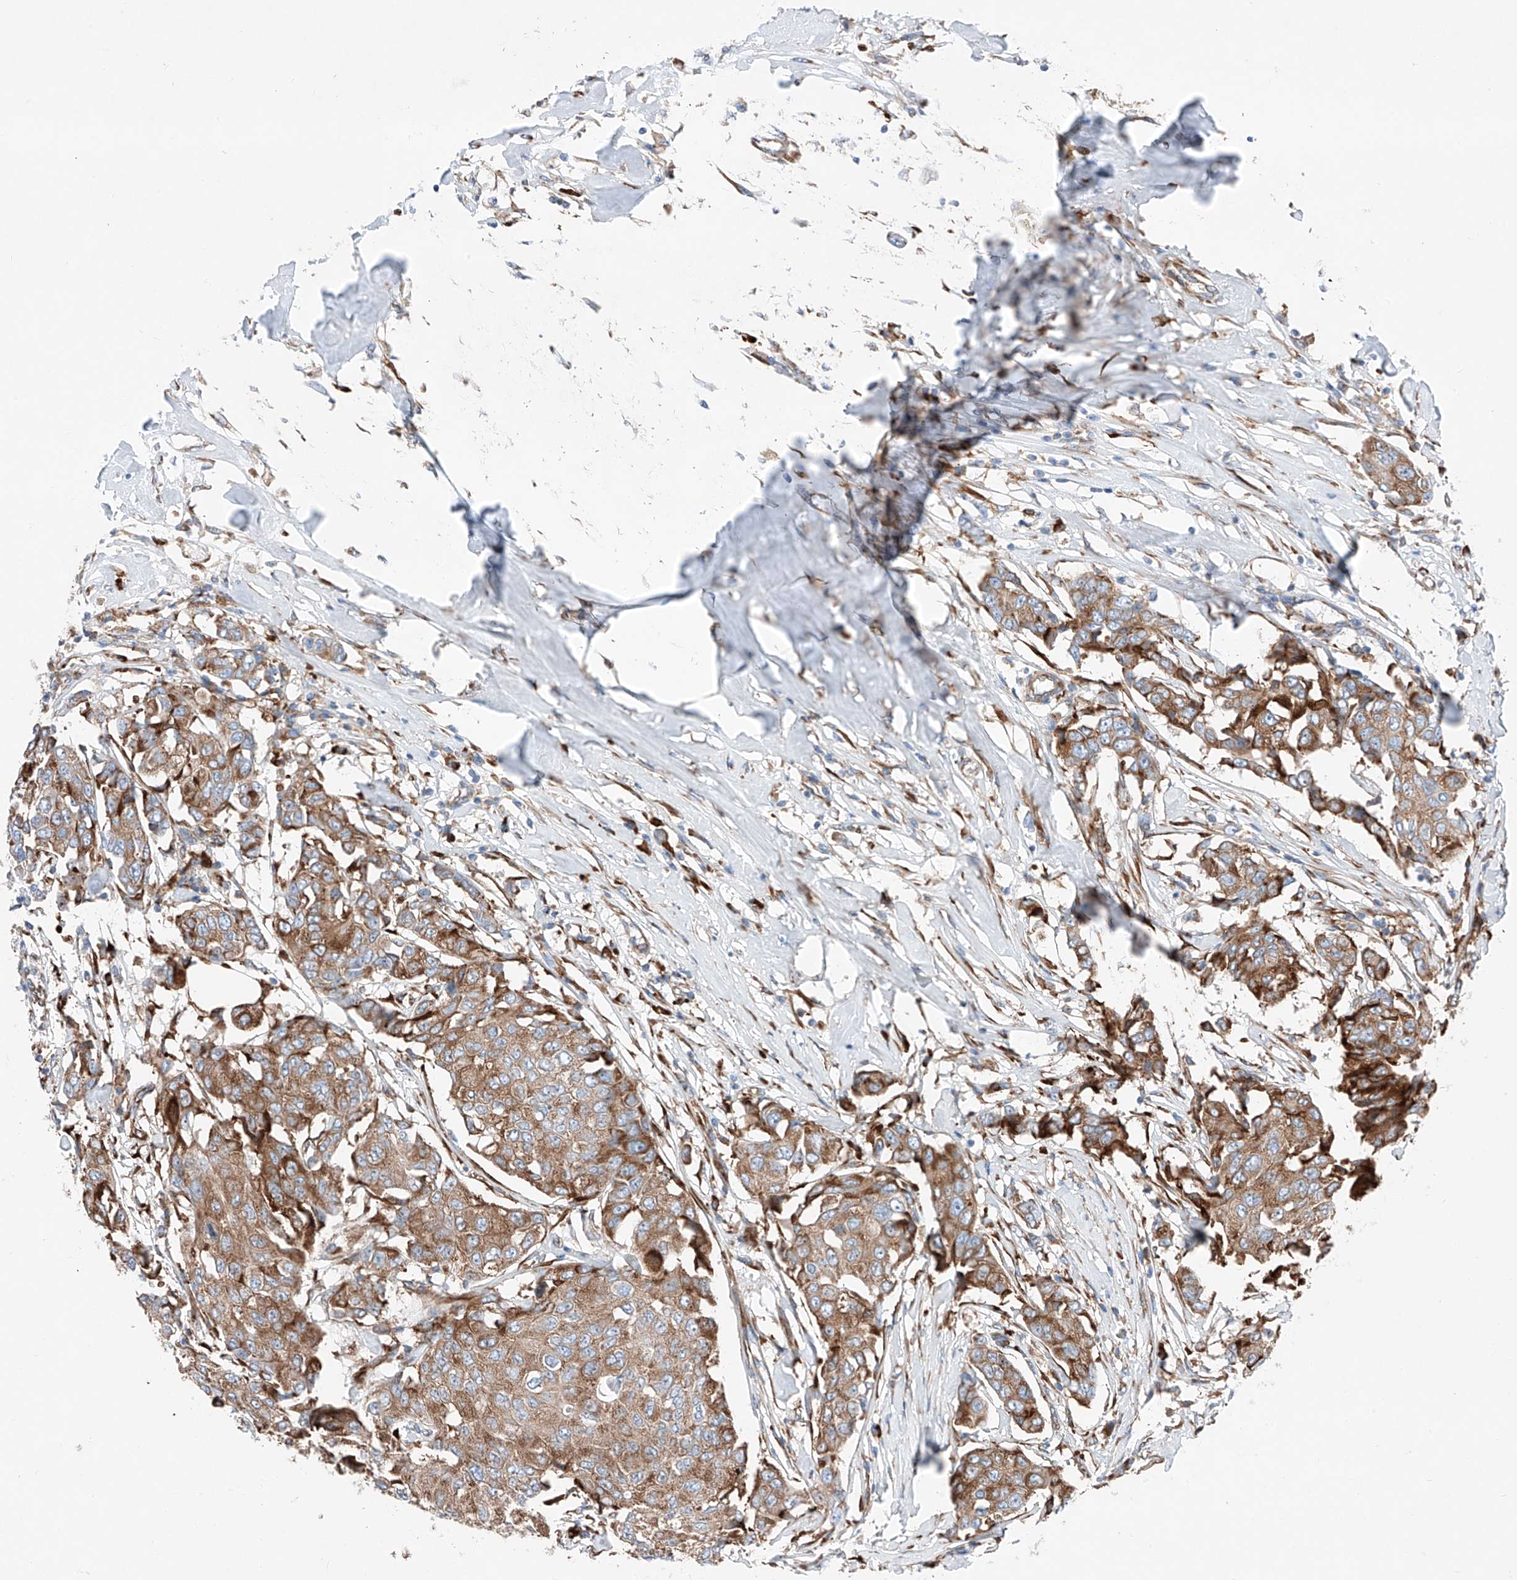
{"staining": {"intensity": "moderate", "quantity": ">75%", "location": "cytoplasmic/membranous"}, "tissue": "breast cancer", "cell_type": "Tumor cells", "image_type": "cancer", "snomed": [{"axis": "morphology", "description": "Duct carcinoma"}, {"axis": "topography", "description": "Breast"}], "caption": "A brown stain labels moderate cytoplasmic/membranous expression of a protein in breast cancer tumor cells.", "gene": "CRELD1", "patient": {"sex": "female", "age": 80}}